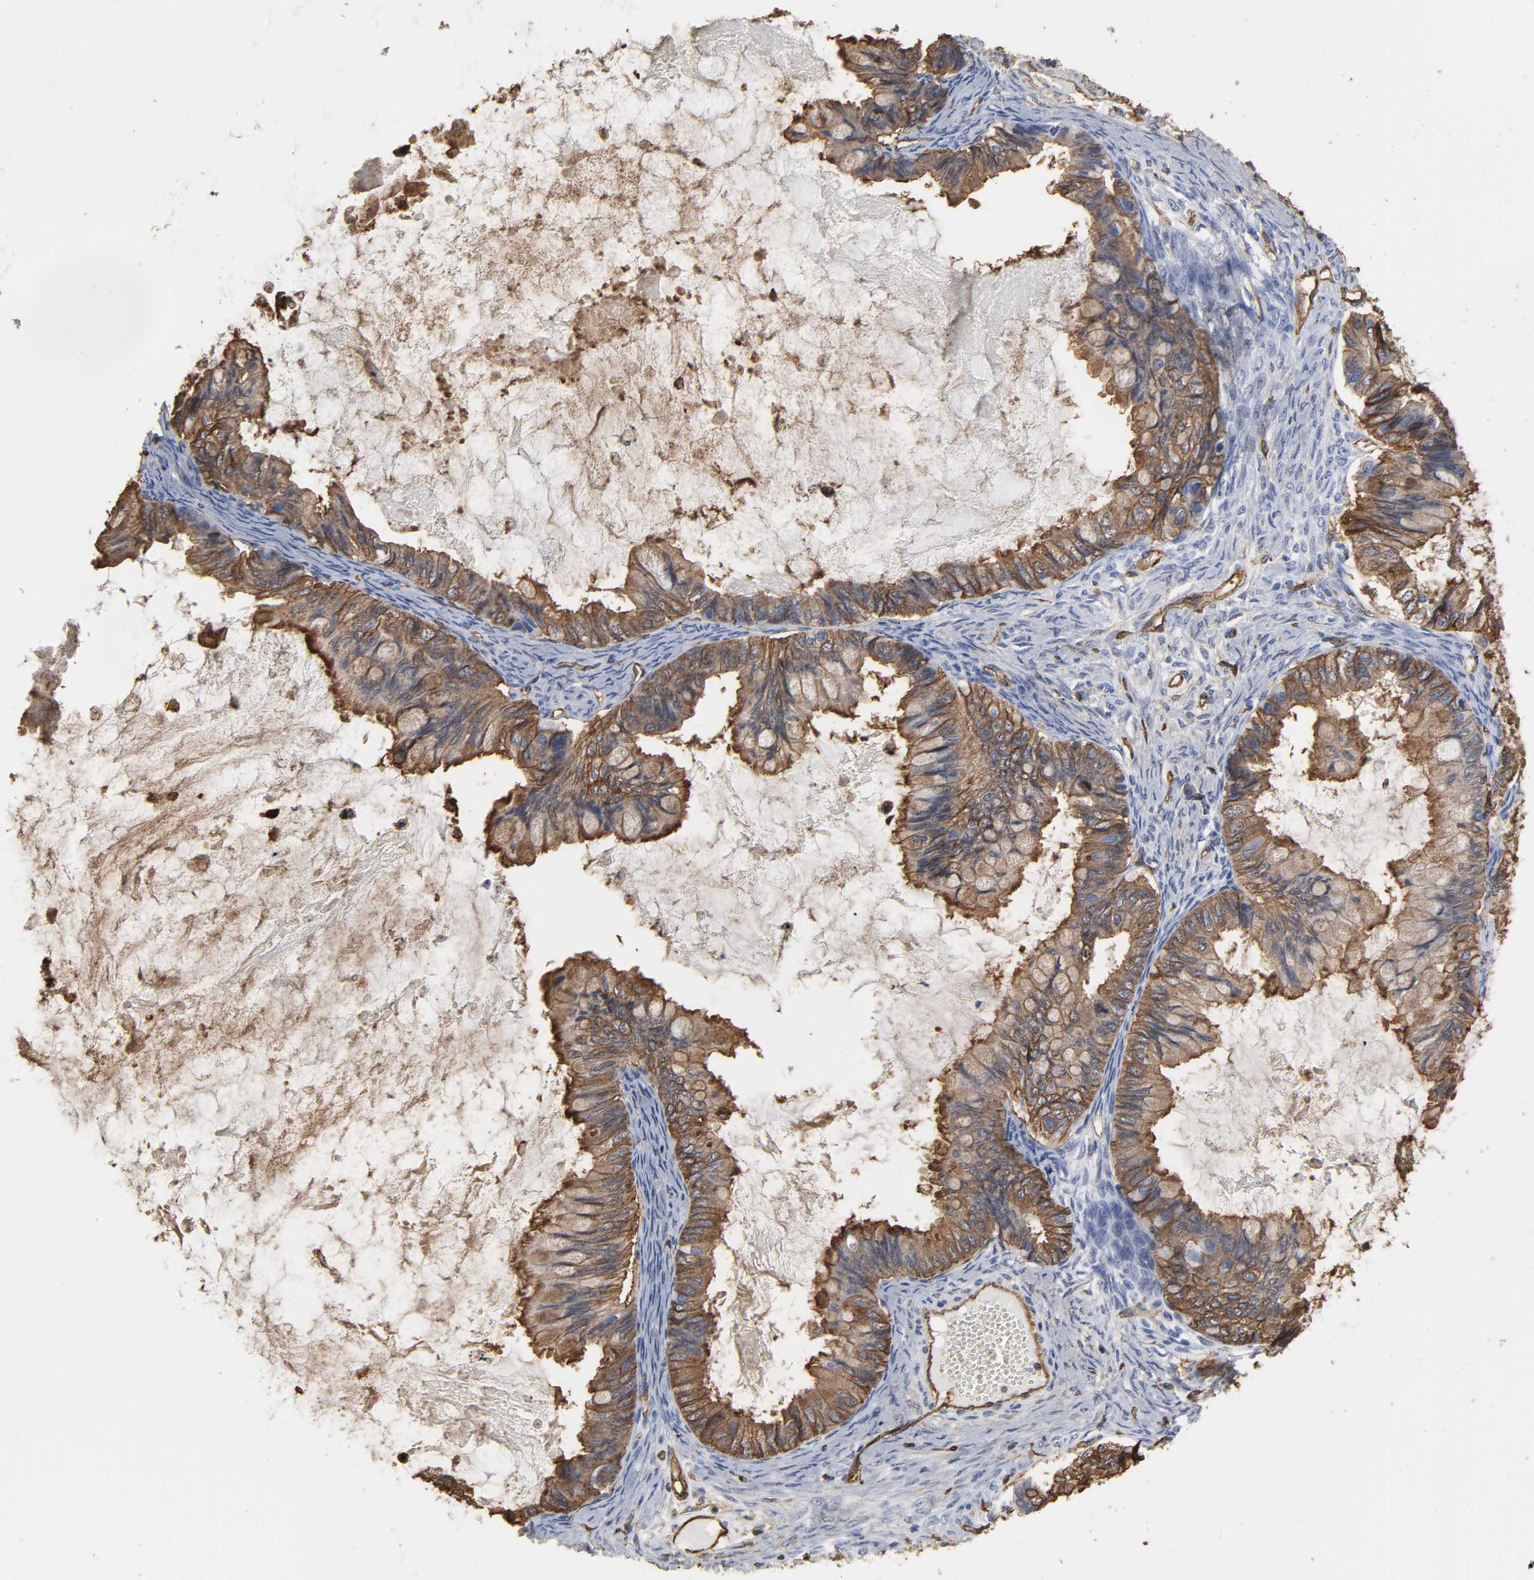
{"staining": {"intensity": "moderate", "quantity": ">75%", "location": "cytoplasmic/membranous"}, "tissue": "ovarian cancer", "cell_type": "Tumor cells", "image_type": "cancer", "snomed": [{"axis": "morphology", "description": "Cystadenocarcinoma, mucinous, NOS"}, {"axis": "topography", "description": "Ovary"}], "caption": "Immunohistochemistry (IHC) micrograph of human ovarian cancer (mucinous cystadenocarcinoma) stained for a protein (brown), which exhibits medium levels of moderate cytoplasmic/membranous positivity in about >75% of tumor cells.", "gene": "ANXA2", "patient": {"sex": "female", "age": 80}}